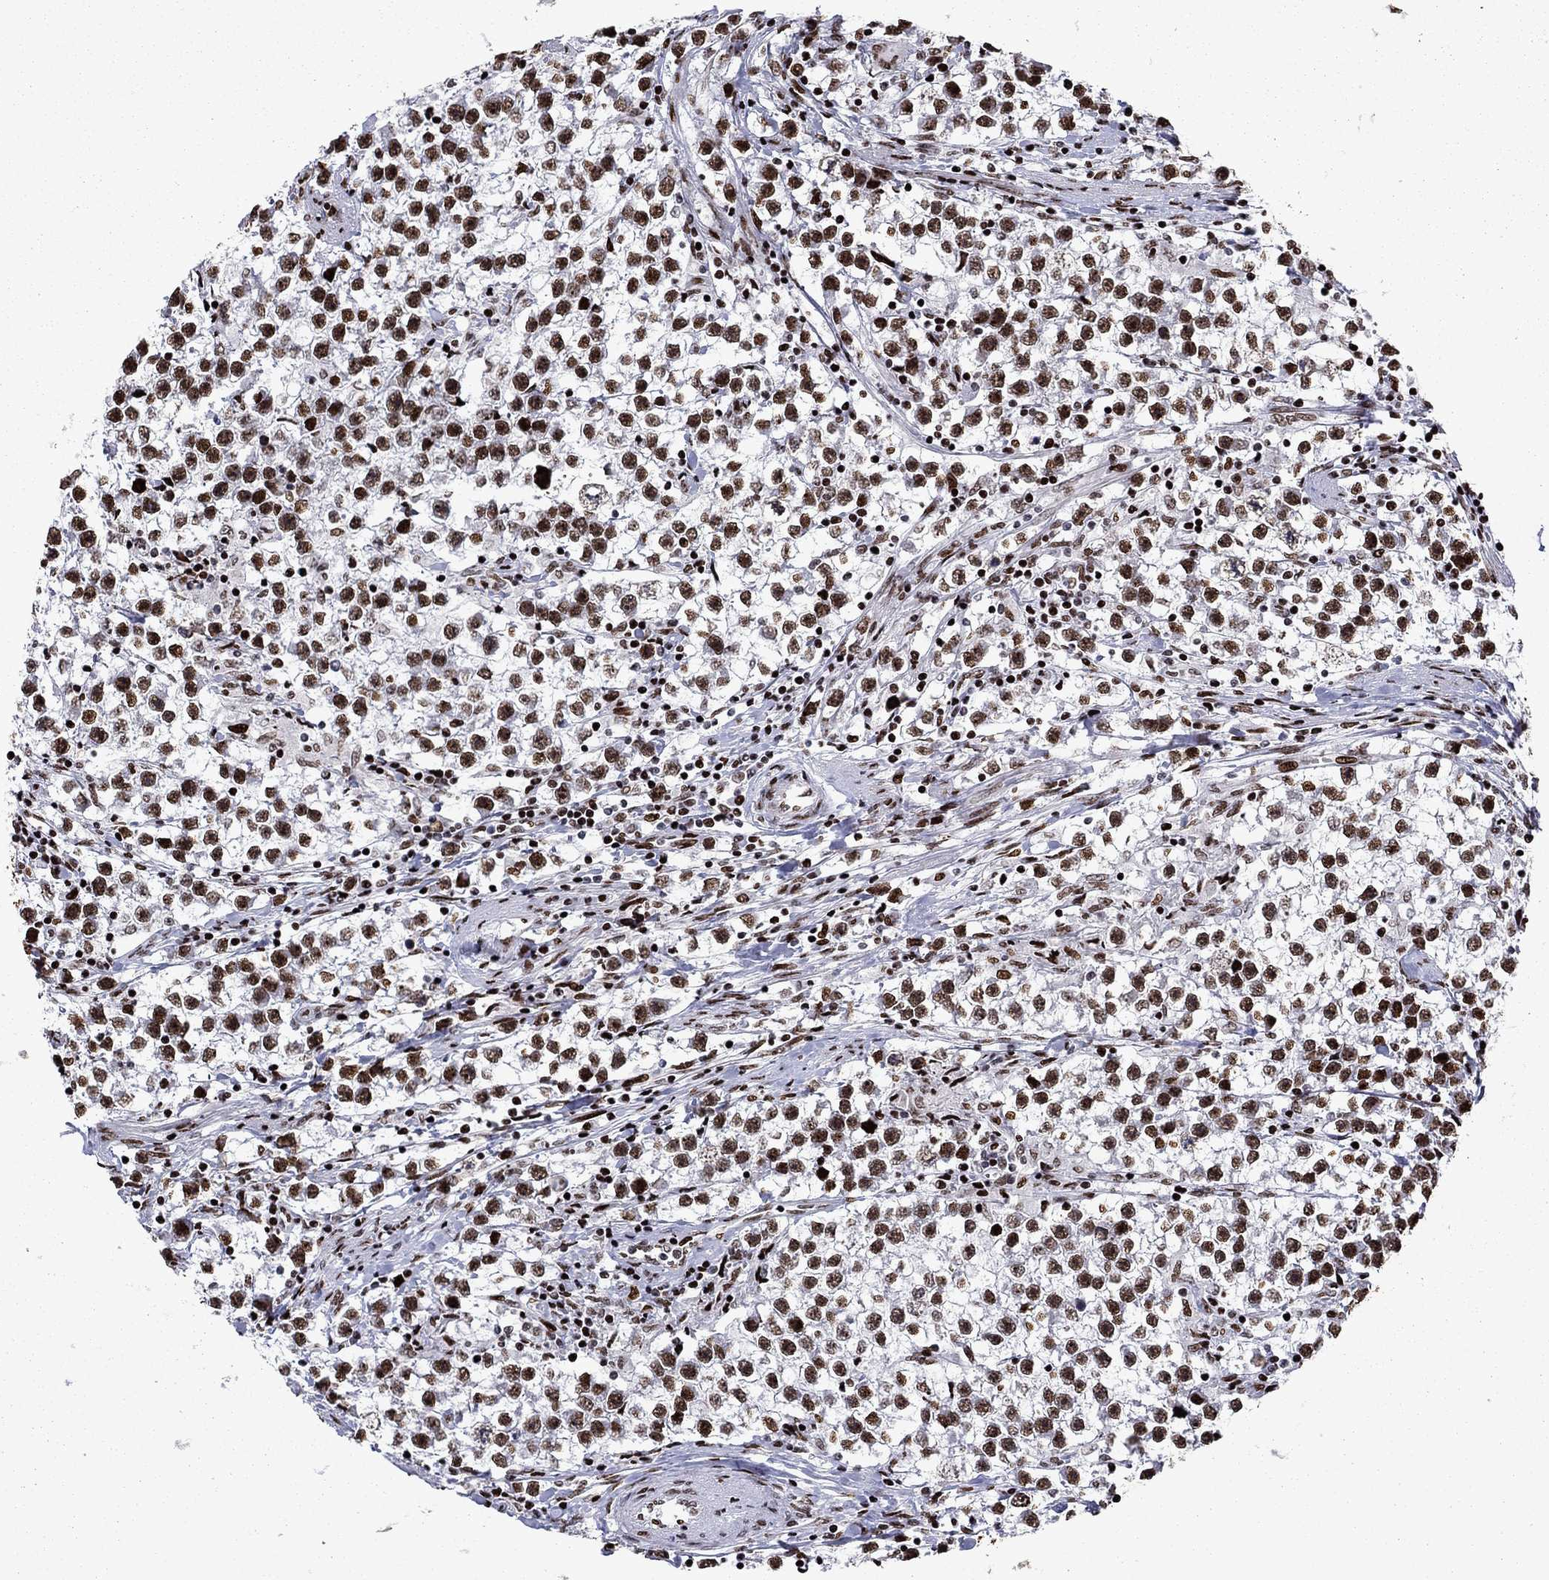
{"staining": {"intensity": "strong", "quantity": ">75%", "location": "nuclear"}, "tissue": "testis cancer", "cell_type": "Tumor cells", "image_type": "cancer", "snomed": [{"axis": "morphology", "description": "Seminoma, NOS"}, {"axis": "topography", "description": "Testis"}], "caption": "Immunohistochemical staining of seminoma (testis) displays strong nuclear protein positivity in about >75% of tumor cells.", "gene": "LIMK1", "patient": {"sex": "male", "age": 59}}